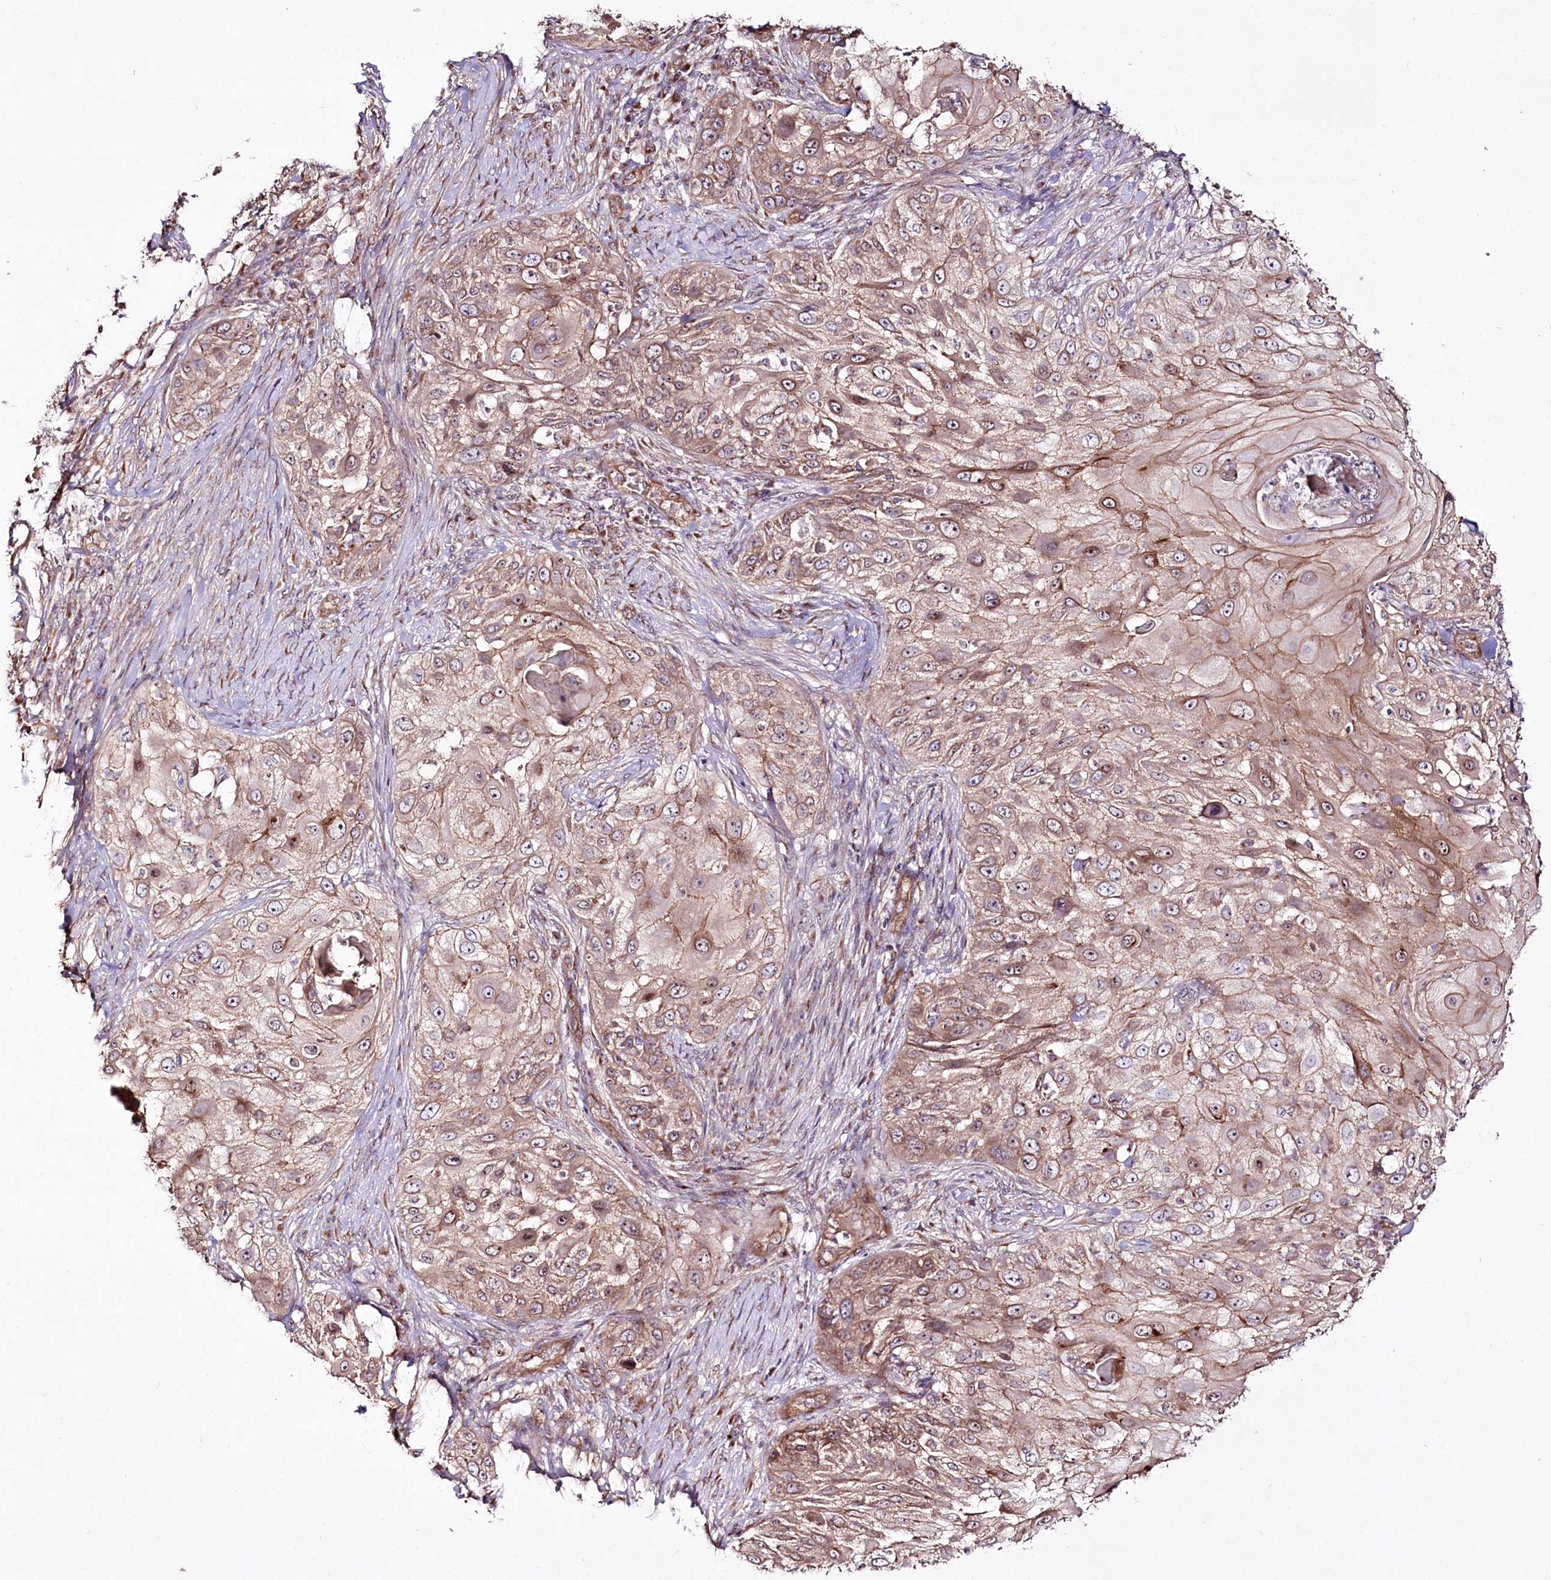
{"staining": {"intensity": "moderate", "quantity": ">75%", "location": "cytoplasmic/membranous"}, "tissue": "skin cancer", "cell_type": "Tumor cells", "image_type": "cancer", "snomed": [{"axis": "morphology", "description": "Squamous cell carcinoma, NOS"}, {"axis": "topography", "description": "Skin"}], "caption": "A medium amount of moderate cytoplasmic/membranous expression is appreciated in approximately >75% of tumor cells in squamous cell carcinoma (skin) tissue.", "gene": "REXO2", "patient": {"sex": "female", "age": 44}}